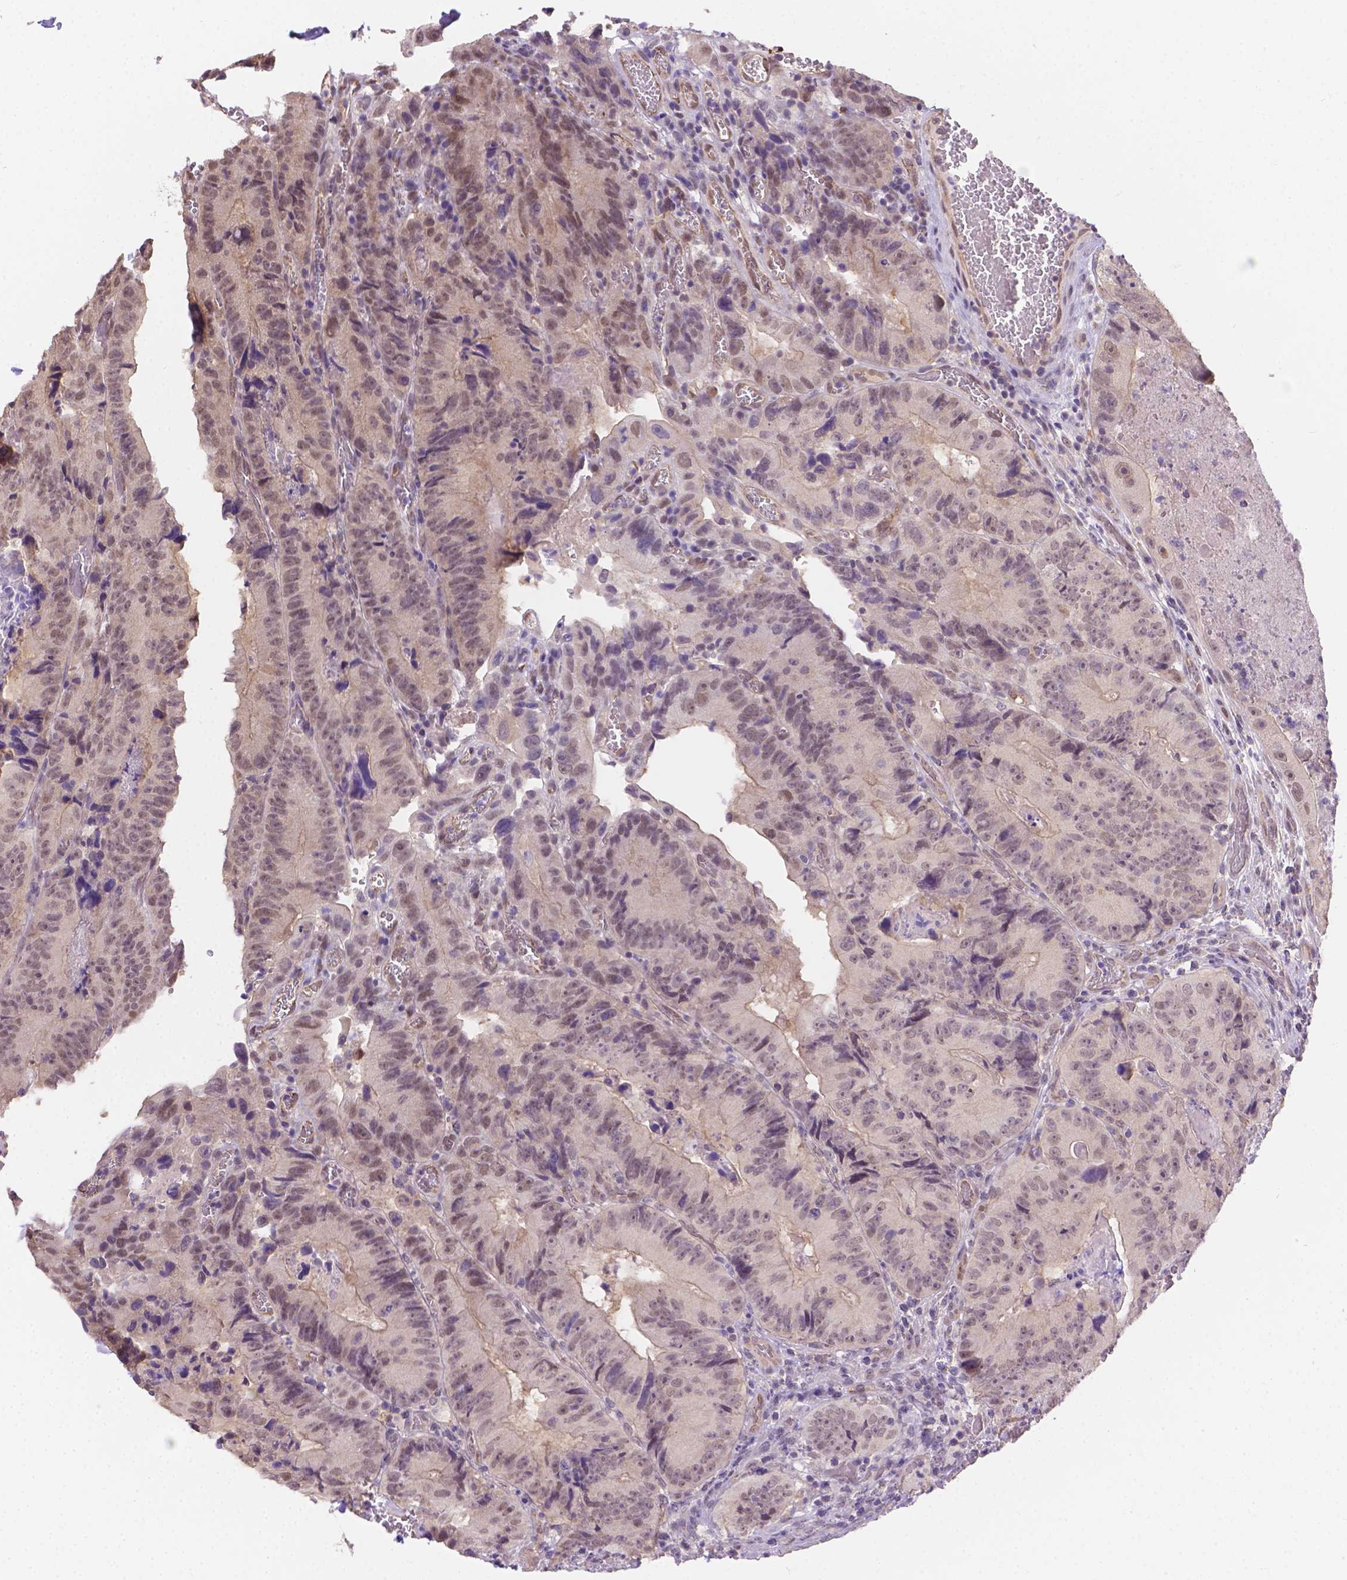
{"staining": {"intensity": "negative", "quantity": "none", "location": "none"}, "tissue": "colorectal cancer", "cell_type": "Tumor cells", "image_type": "cancer", "snomed": [{"axis": "morphology", "description": "Adenocarcinoma, NOS"}, {"axis": "topography", "description": "Colon"}], "caption": "Colorectal cancer (adenocarcinoma) was stained to show a protein in brown. There is no significant positivity in tumor cells.", "gene": "NXPE2", "patient": {"sex": "female", "age": 86}}